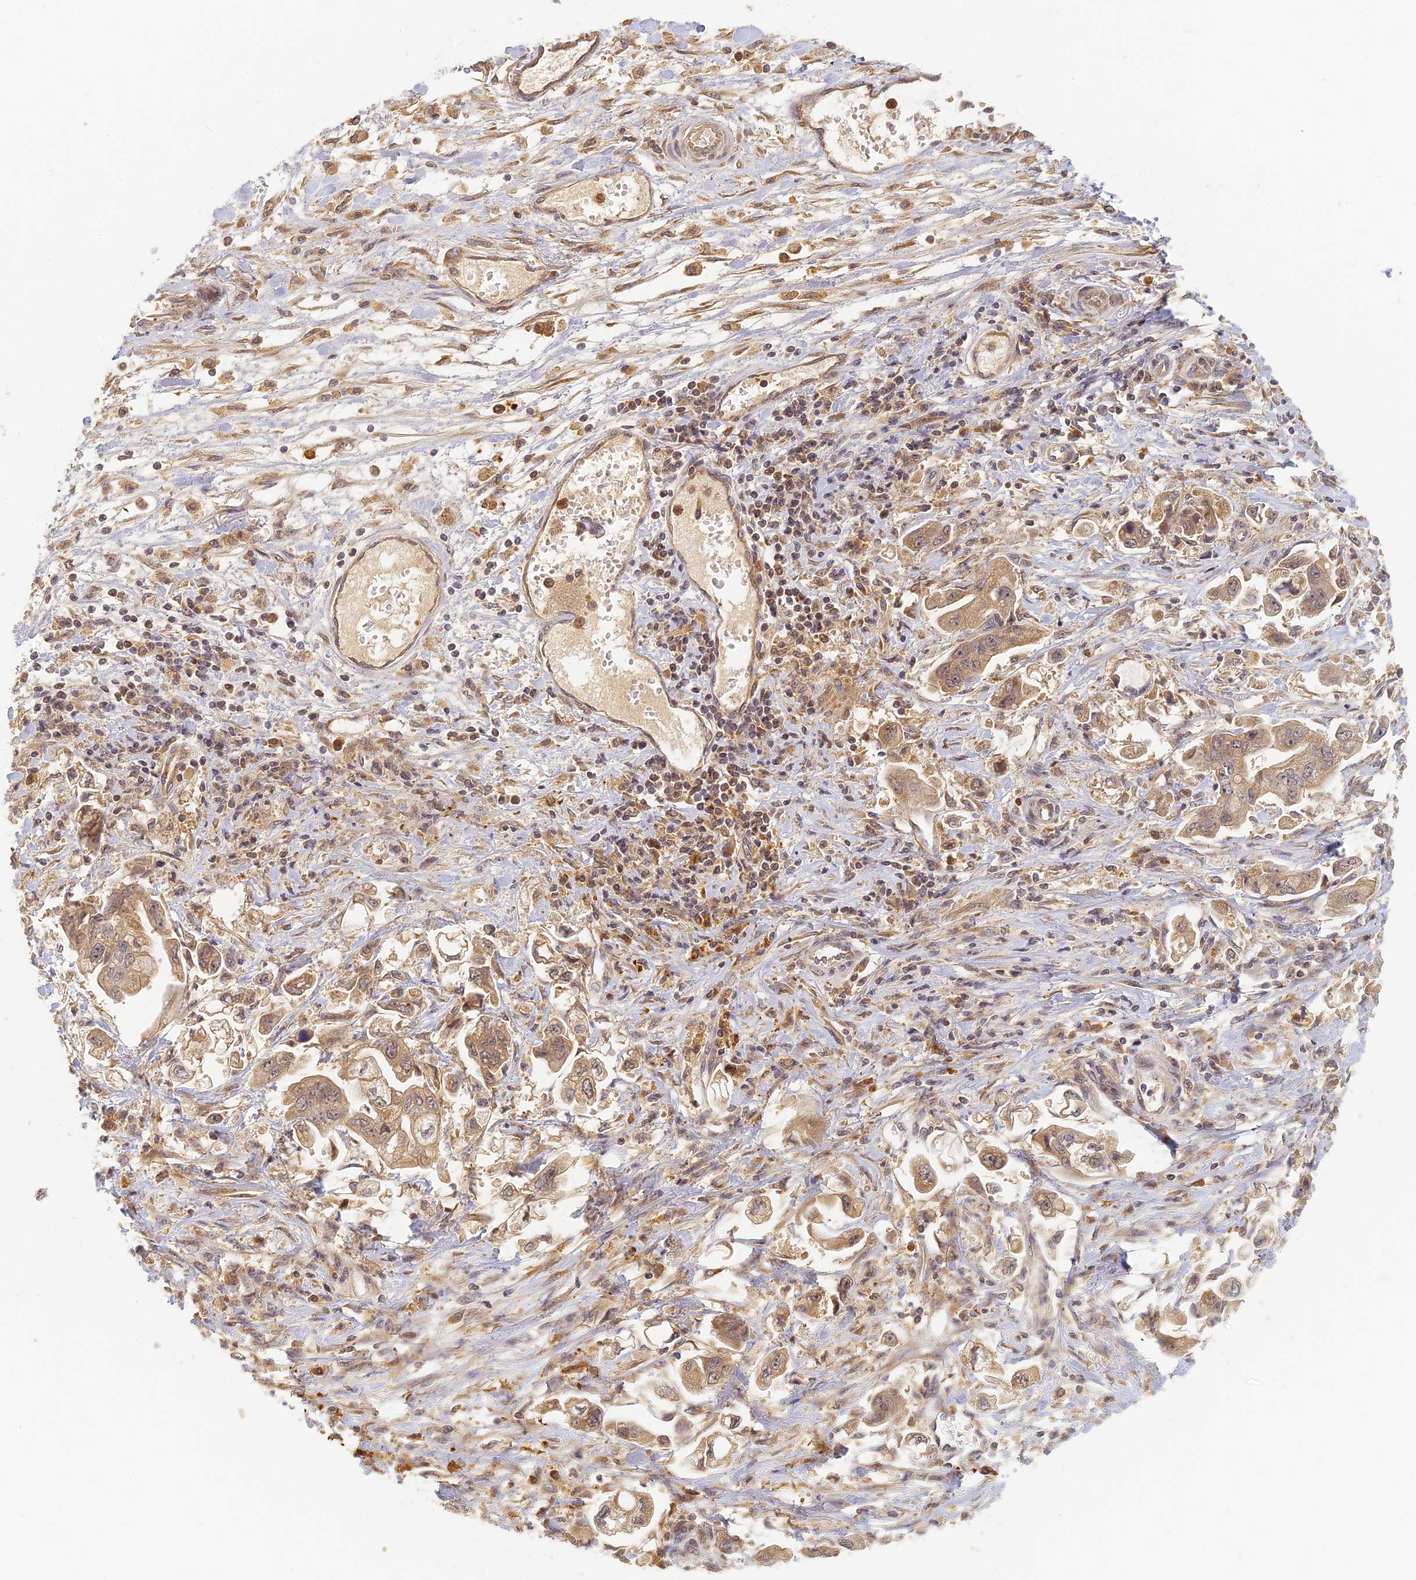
{"staining": {"intensity": "moderate", "quantity": ">75%", "location": "cytoplasmic/membranous"}, "tissue": "stomach cancer", "cell_type": "Tumor cells", "image_type": "cancer", "snomed": [{"axis": "morphology", "description": "Adenocarcinoma, NOS"}, {"axis": "topography", "description": "Stomach"}], "caption": "This is a histology image of IHC staining of adenocarcinoma (stomach), which shows moderate expression in the cytoplasmic/membranous of tumor cells.", "gene": "RGL3", "patient": {"sex": "male", "age": 62}}